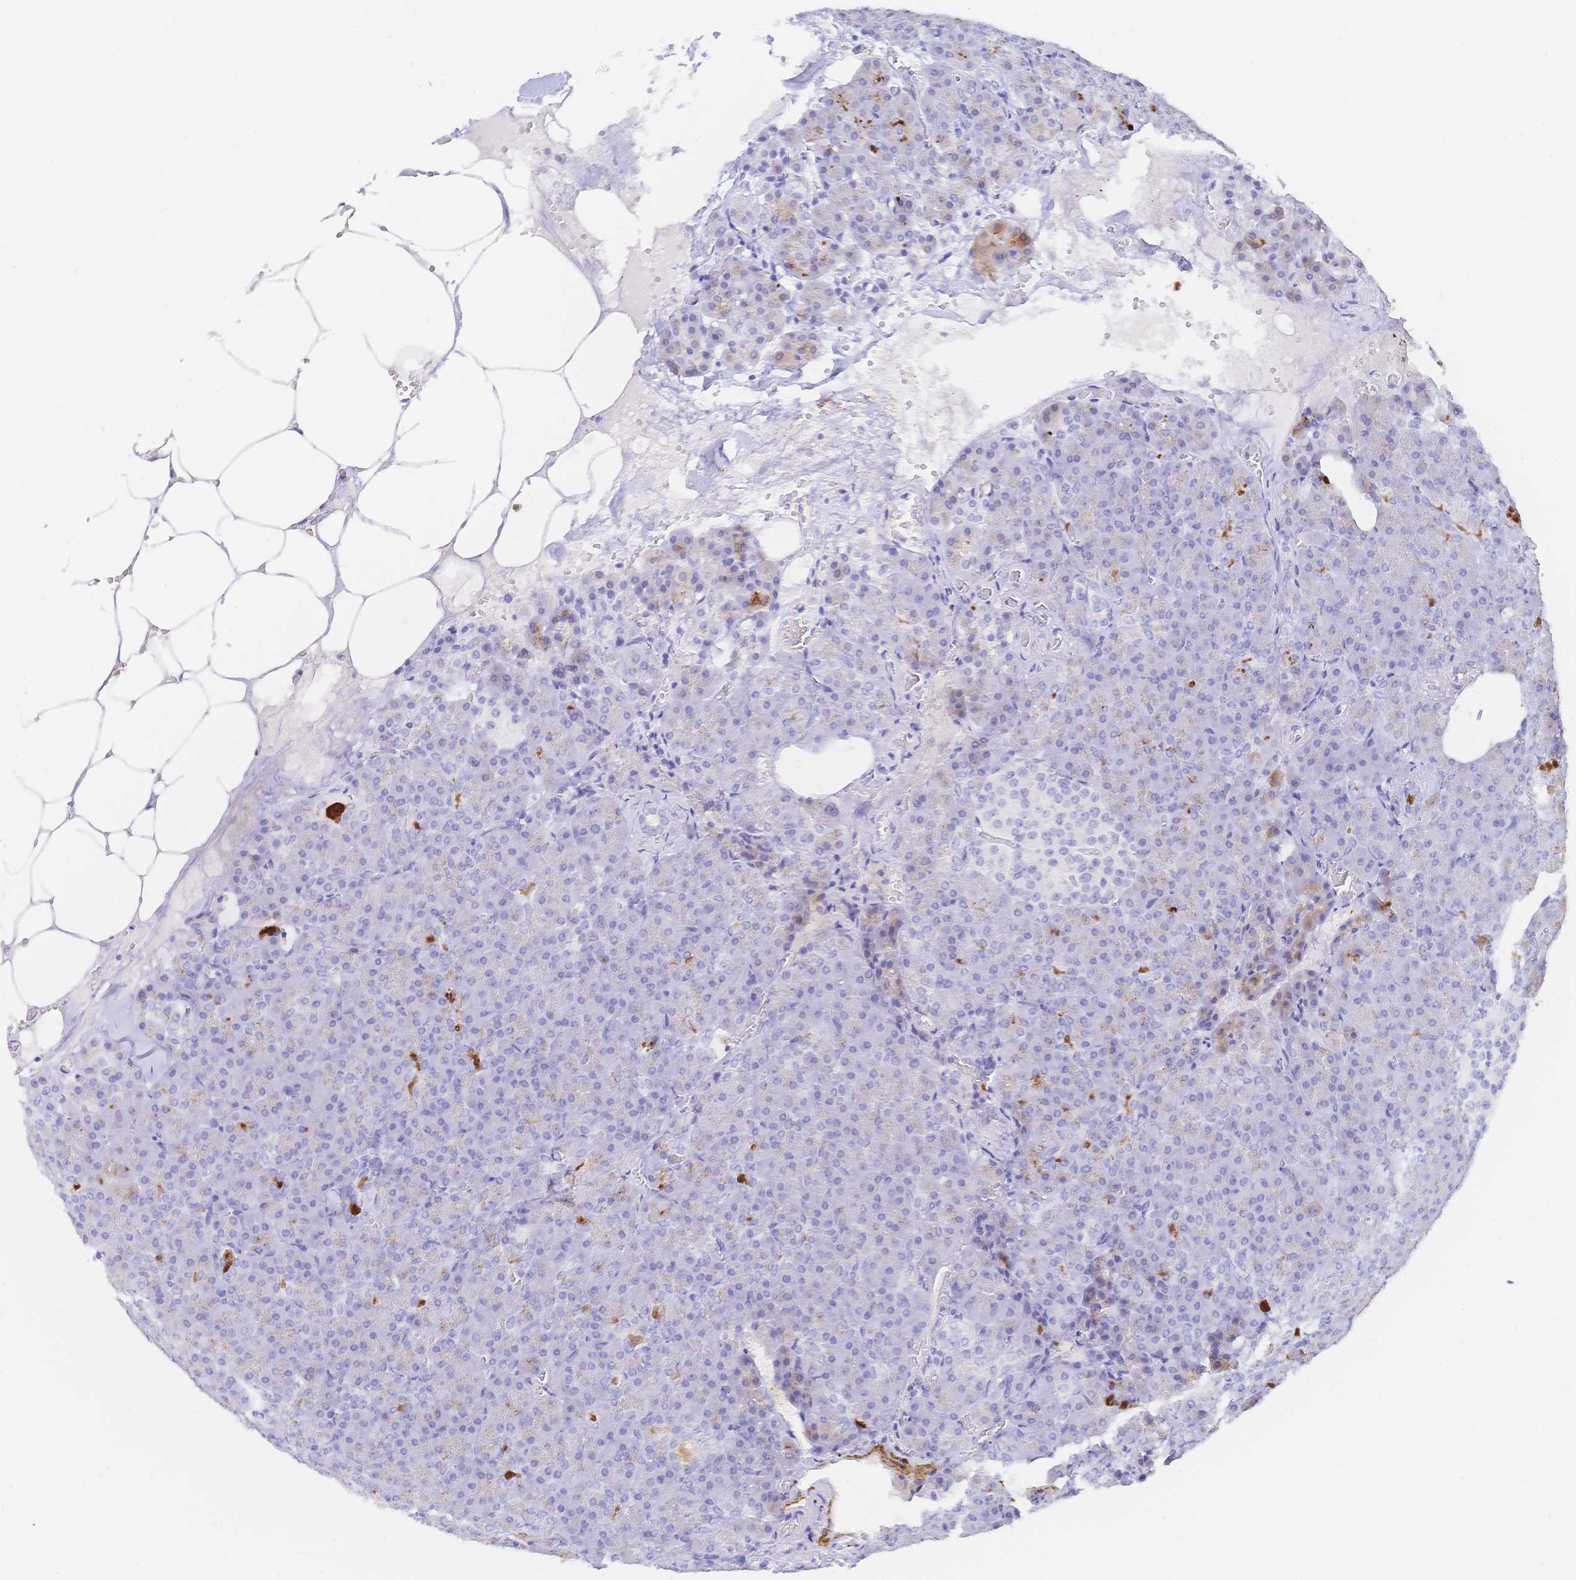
{"staining": {"intensity": "weak", "quantity": "25%-75%", "location": "cytoplasmic/membranous"}, "tissue": "pancreas", "cell_type": "Exocrine glandular cells", "image_type": "normal", "snomed": [{"axis": "morphology", "description": "Normal tissue, NOS"}, {"axis": "topography", "description": "Pancreas"}], "caption": "Protein positivity by immunohistochemistry exhibits weak cytoplasmic/membranous positivity in approximately 25%-75% of exocrine glandular cells in normal pancreas.", "gene": "RRM1", "patient": {"sex": "female", "age": 74}}